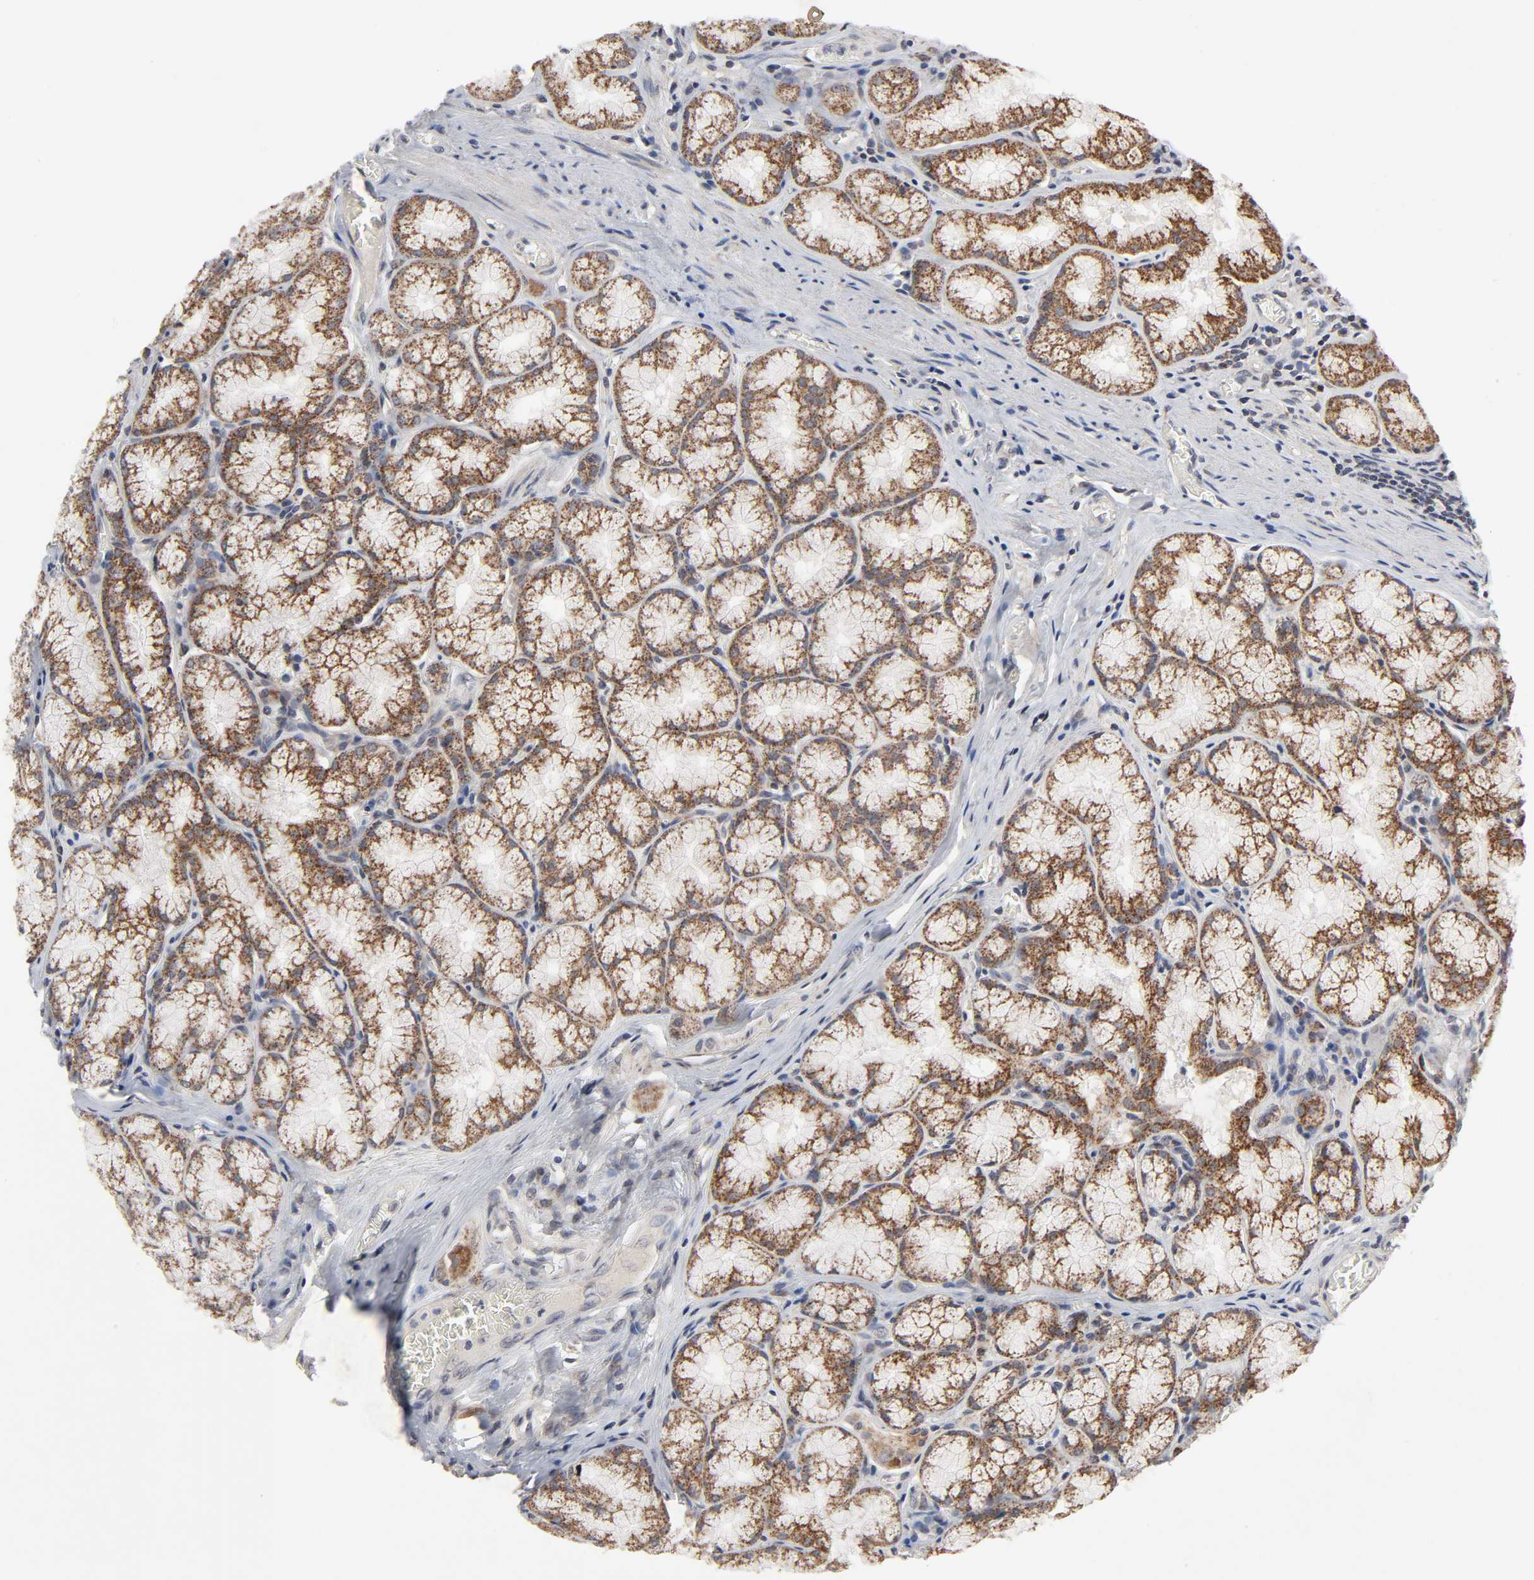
{"staining": {"intensity": "moderate", "quantity": ">75%", "location": "cytoplasmic/membranous"}, "tissue": "stomach", "cell_type": "Glandular cells", "image_type": "normal", "snomed": [{"axis": "morphology", "description": "Normal tissue, NOS"}, {"axis": "topography", "description": "Stomach, lower"}], "caption": "IHC (DAB (3,3'-diaminobenzidine)) staining of unremarkable stomach demonstrates moderate cytoplasmic/membranous protein staining in about >75% of glandular cells. (DAB IHC, brown staining for protein, blue staining for nuclei).", "gene": "AUH", "patient": {"sex": "male", "age": 56}}